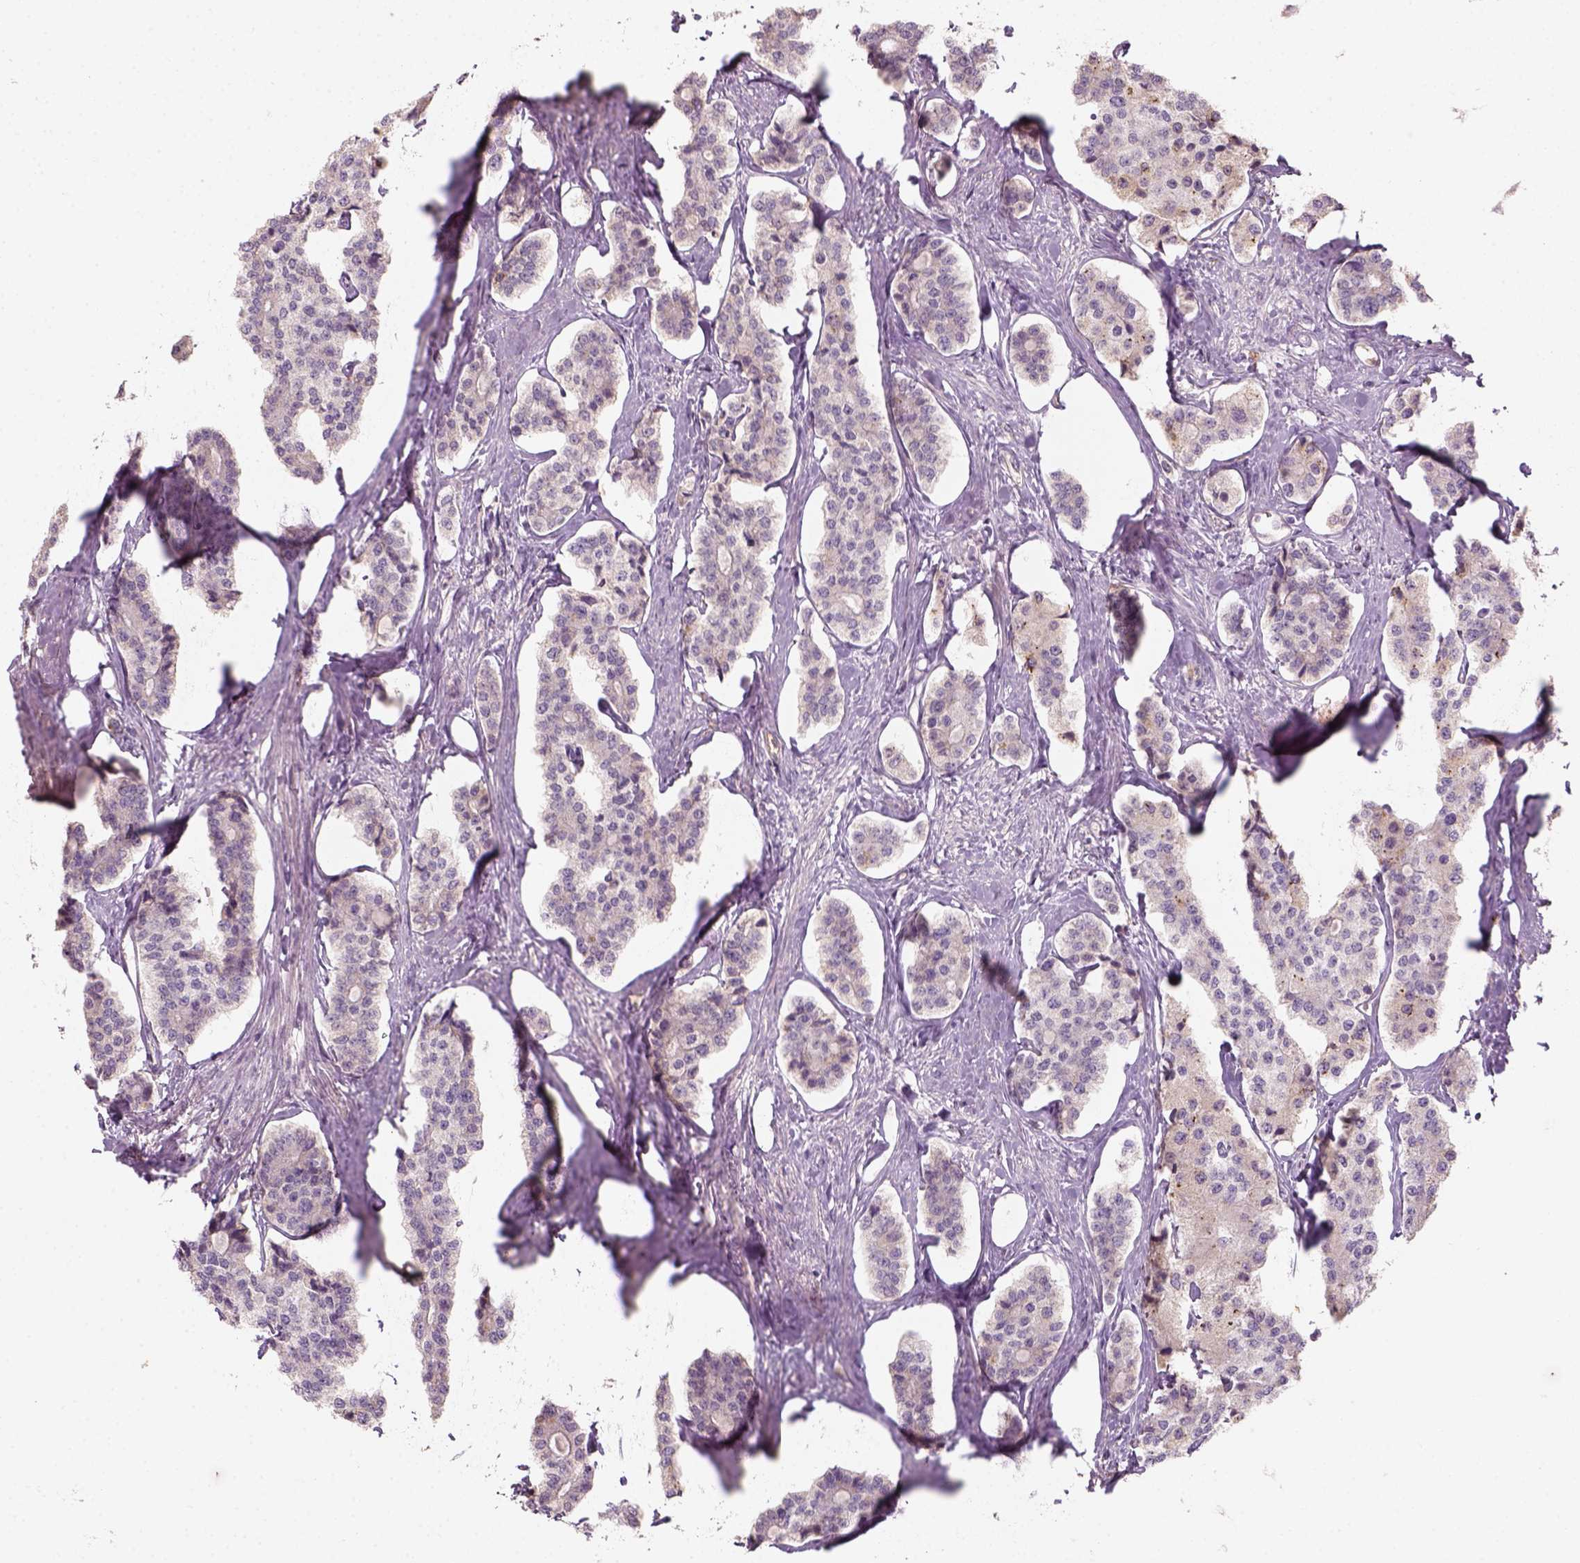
{"staining": {"intensity": "negative", "quantity": "none", "location": "none"}, "tissue": "carcinoid", "cell_type": "Tumor cells", "image_type": "cancer", "snomed": [{"axis": "morphology", "description": "Carcinoid, malignant, NOS"}, {"axis": "topography", "description": "Small intestine"}], "caption": "High power microscopy photomicrograph of an immunohistochemistry (IHC) histopathology image of malignant carcinoid, revealing no significant expression in tumor cells.", "gene": "AQP9", "patient": {"sex": "female", "age": 65}}